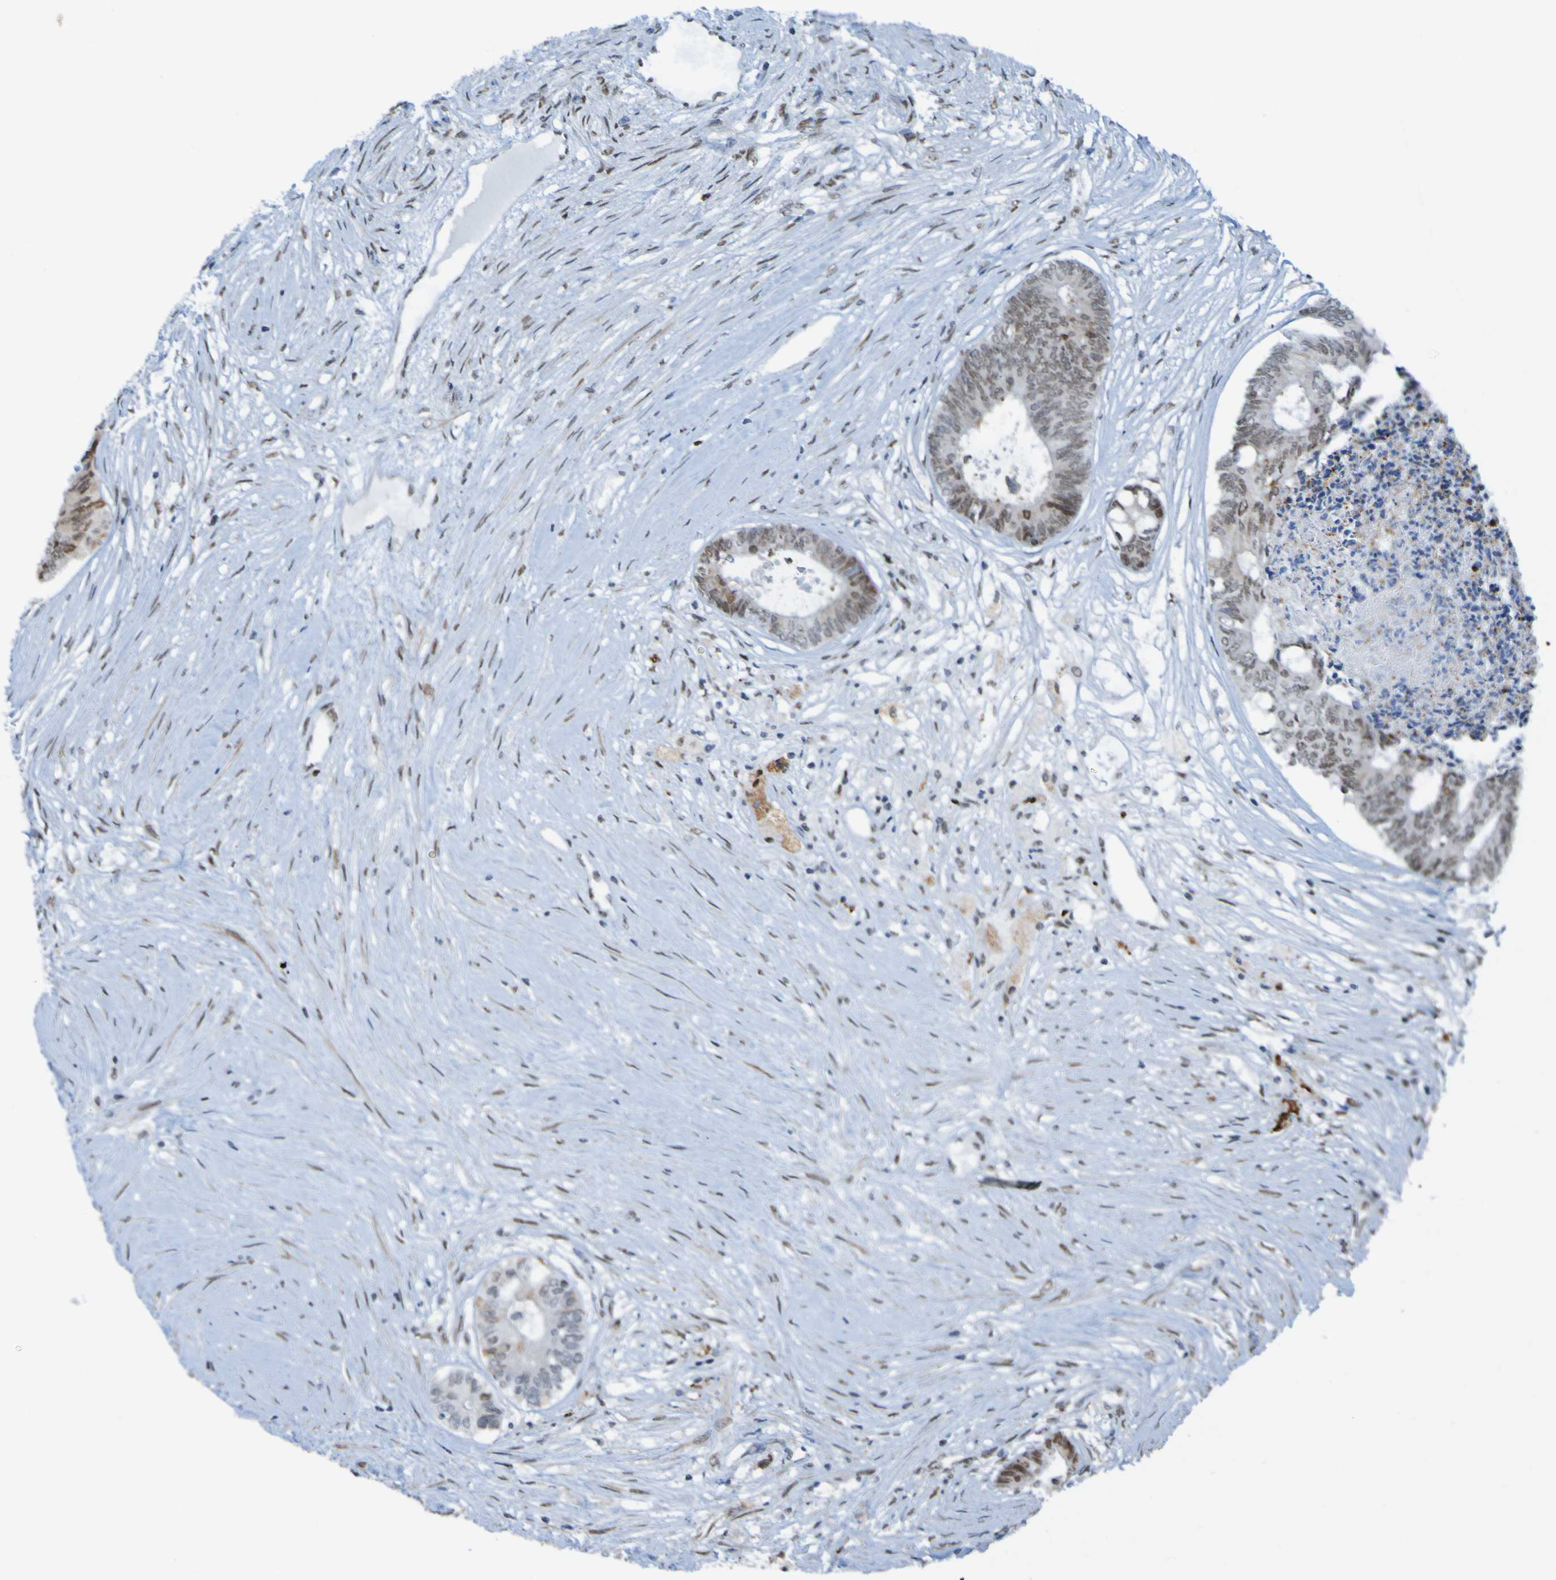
{"staining": {"intensity": "strong", "quantity": "25%-75%", "location": "nuclear"}, "tissue": "colorectal cancer", "cell_type": "Tumor cells", "image_type": "cancer", "snomed": [{"axis": "morphology", "description": "Adenocarcinoma, NOS"}, {"axis": "topography", "description": "Rectum"}], "caption": "Protein staining demonstrates strong nuclear expression in about 25%-75% of tumor cells in colorectal adenocarcinoma.", "gene": "PHF2", "patient": {"sex": "male", "age": 63}}